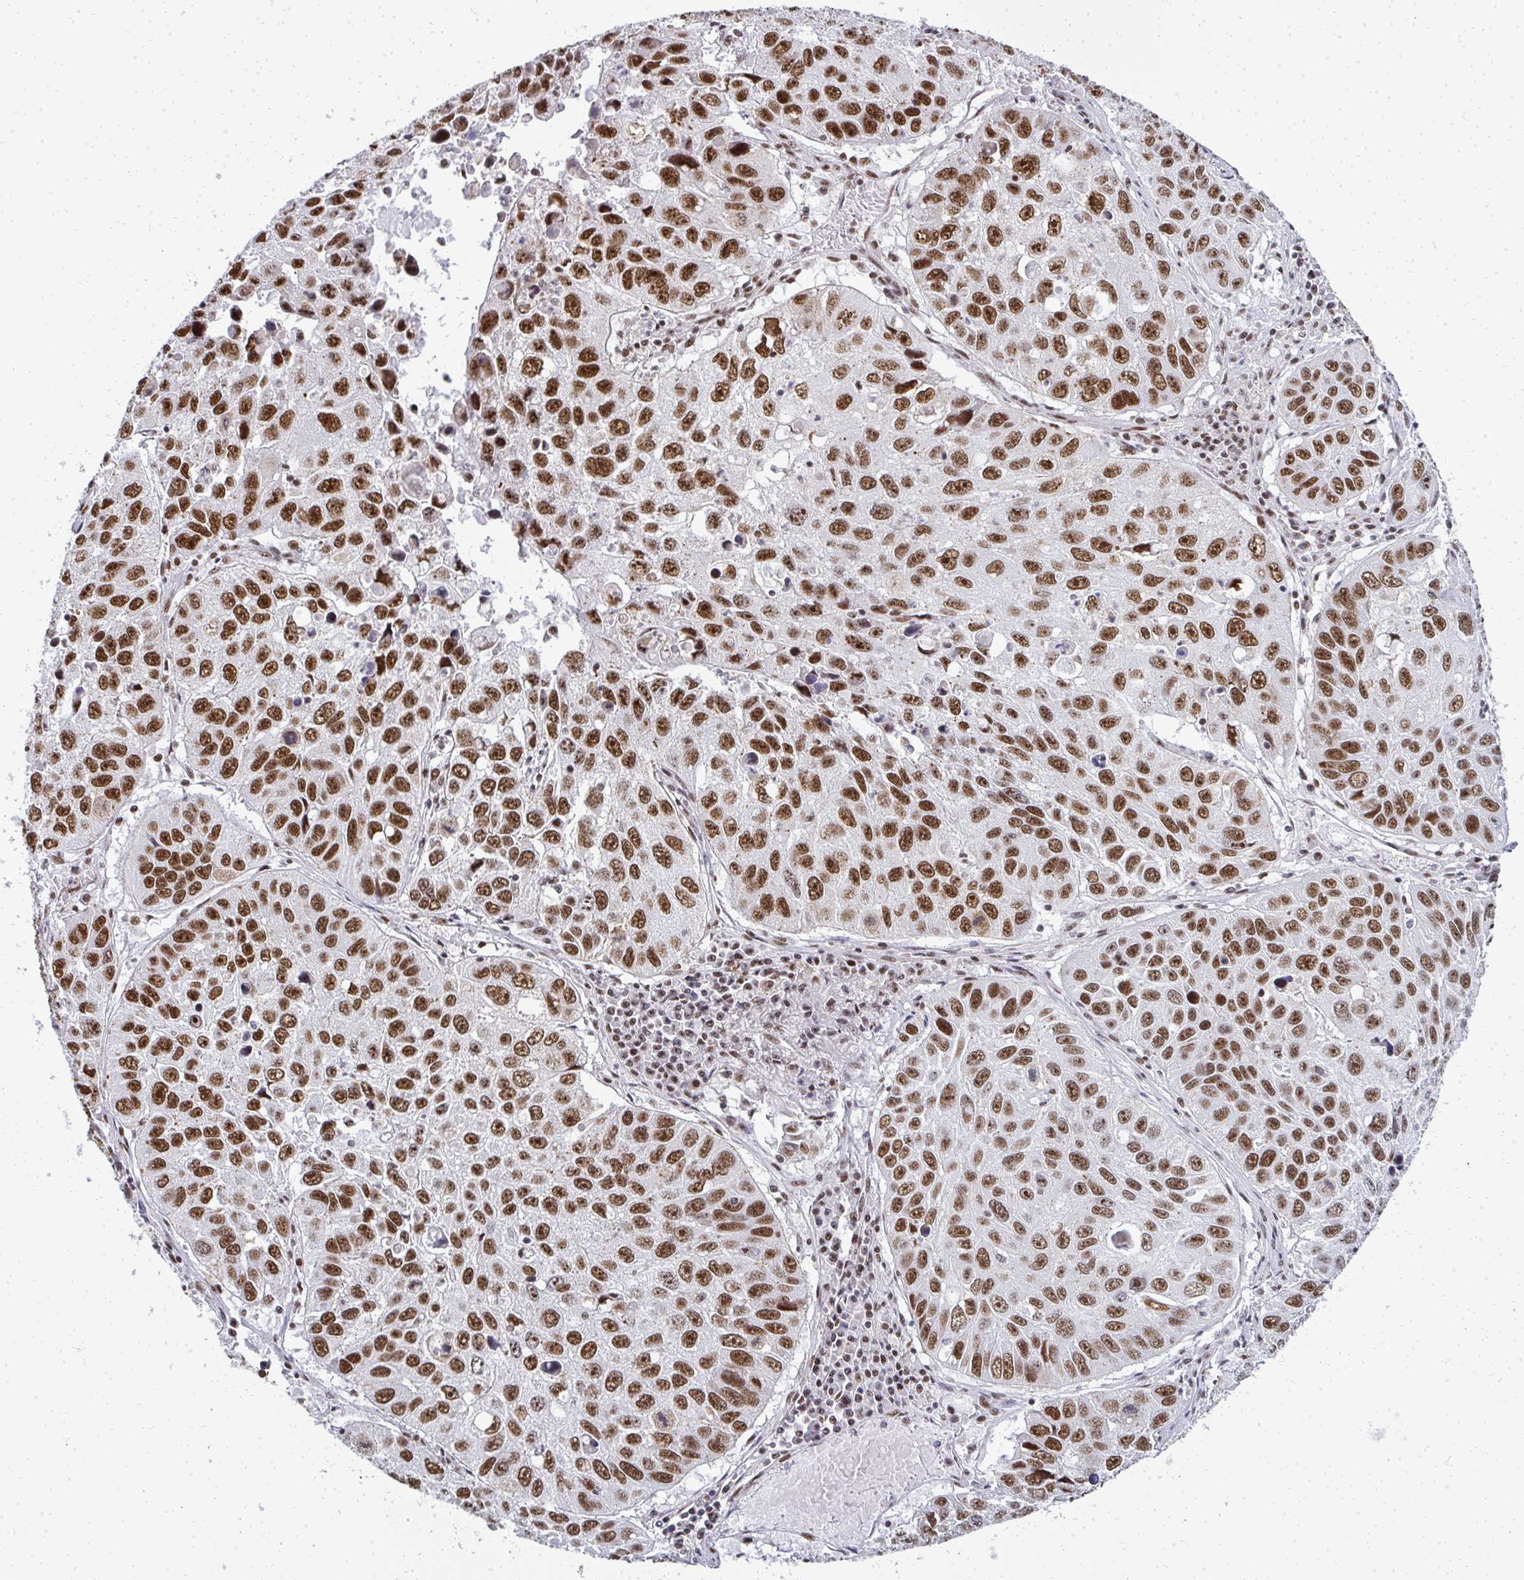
{"staining": {"intensity": "strong", "quantity": ">75%", "location": "nuclear"}, "tissue": "lung cancer", "cell_type": "Tumor cells", "image_type": "cancer", "snomed": [{"axis": "morphology", "description": "Squamous cell carcinoma, NOS"}, {"axis": "topography", "description": "Lung"}], "caption": "Immunohistochemical staining of human lung cancer demonstrates high levels of strong nuclear expression in about >75% of tumor cells.", "gene": "SIRT7", "patient": {"sex": "female", "age": 61}}